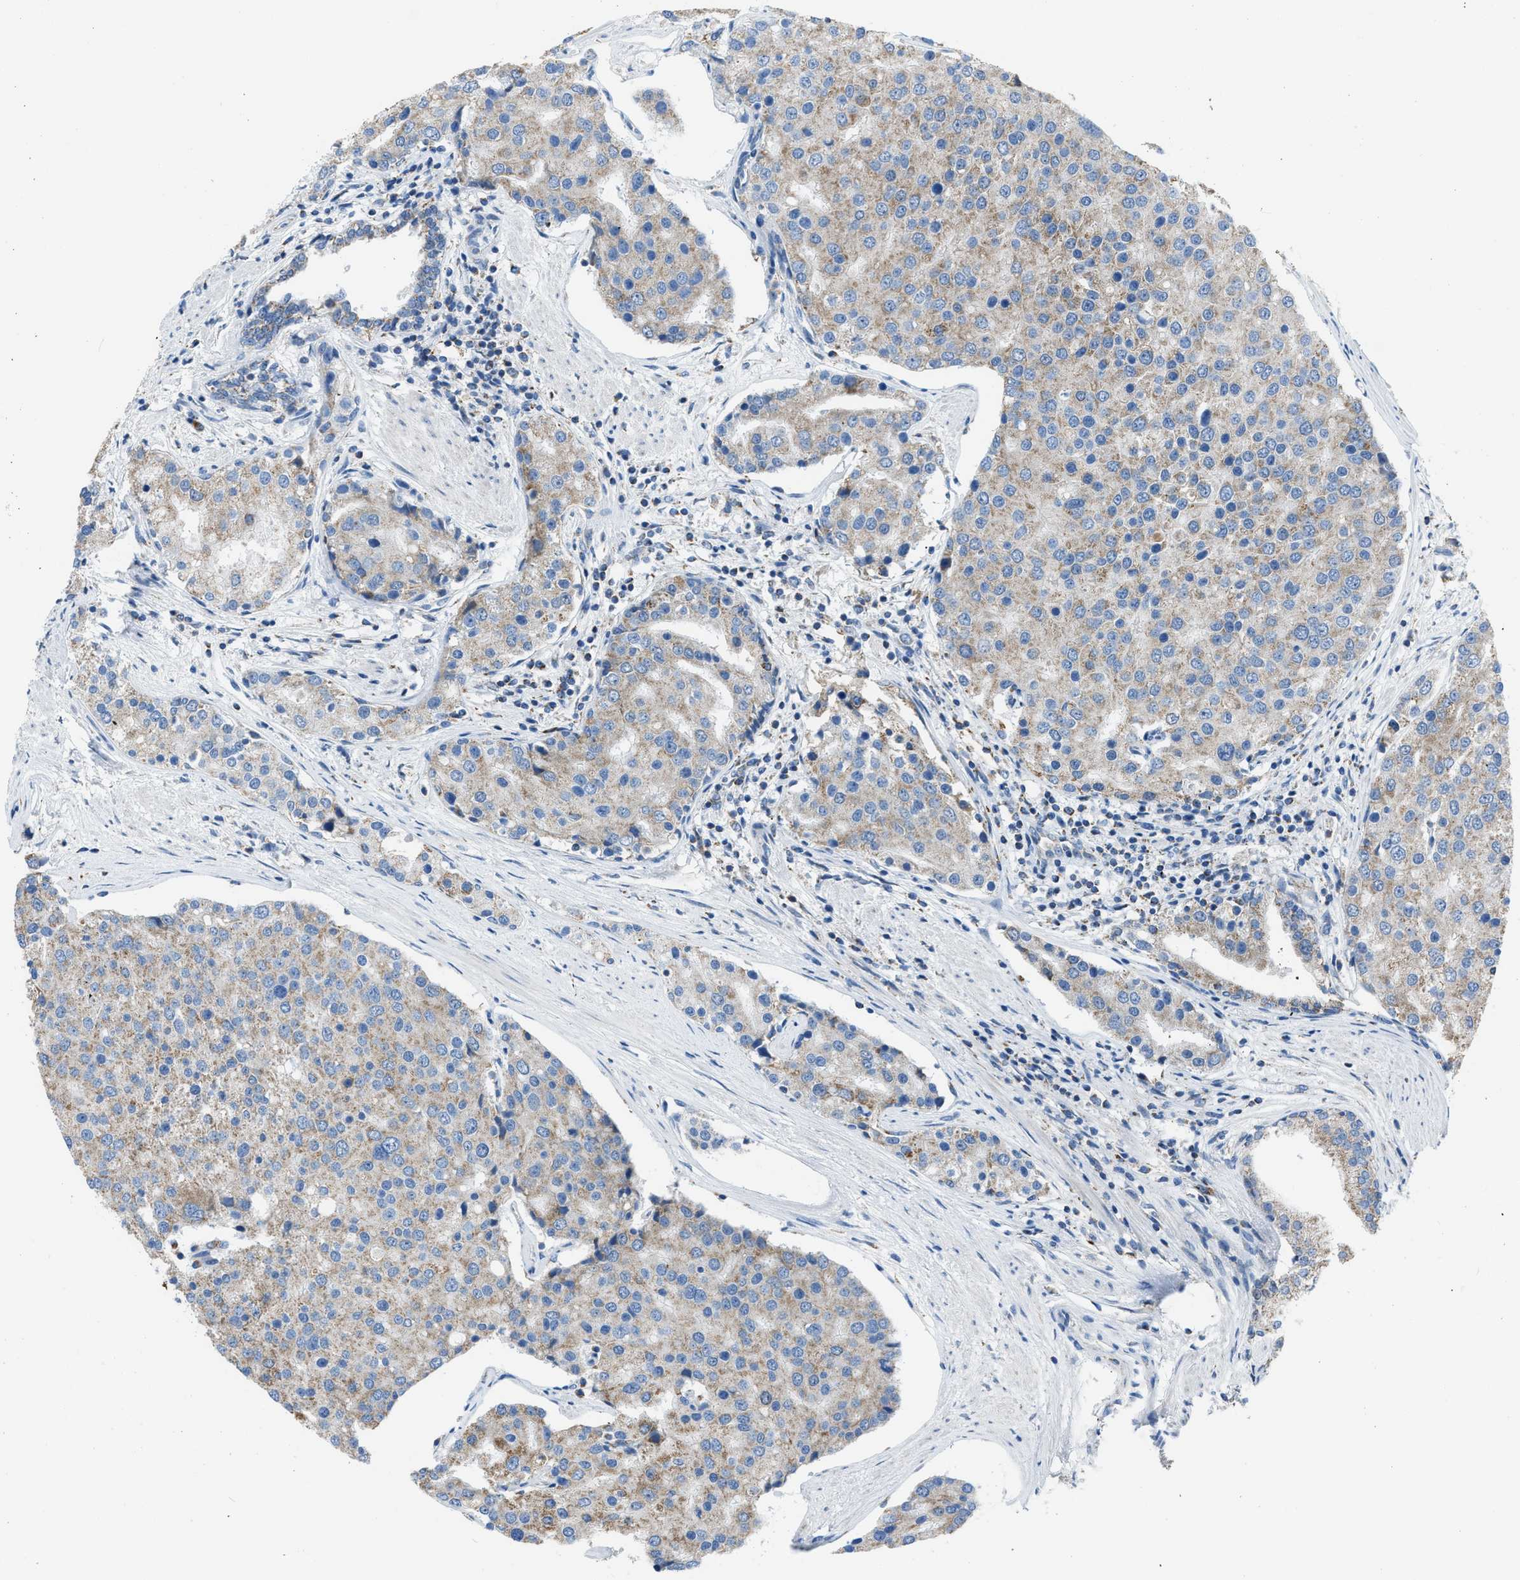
{"staining": {"intensity": "weak", "quantity": ">75%", "location": "cytoplasmic/membranous"}, "tissue": "prostate cancer", "cell_type": "Tumor cells", "image_type": "cancer", "snomed": [{"axis": "morphology", "description": "Adenocarcinoma, High grade"}, {"axis": "topography", "description": "Prostate"}], "caption": "Prostate cancer (high-grade adenocarcinoma) was stained to show a protein in brown. There is low levels of weak cytoplasmic/membranous staining in approximately >75% of tumor cells.", "gene": "ETFB", "patient": {"sex": "male", "age": 50}}